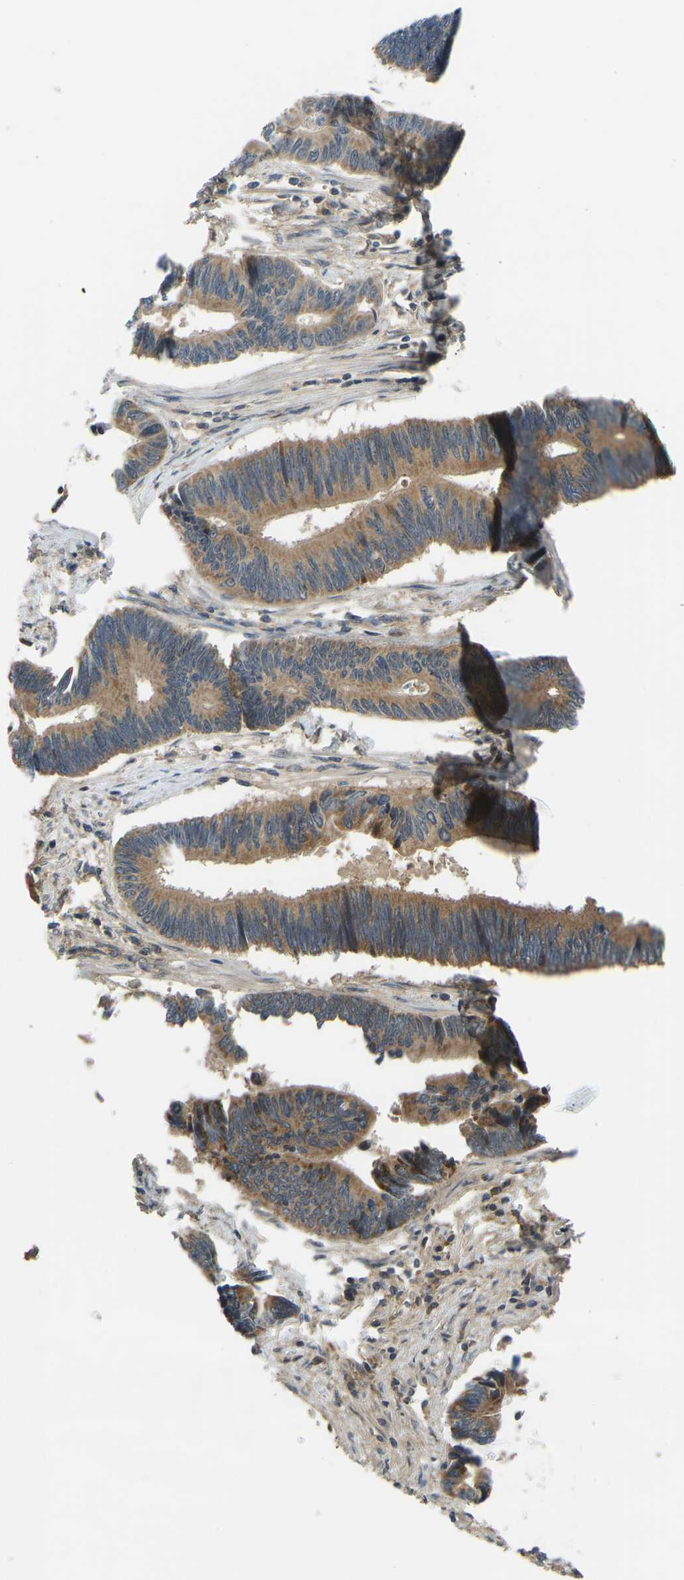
{"staining": {"intensity": "moderate", "quantity": ">75%", "location": "cytoplasmic/membranous"}, "tissue": "pancreatic cancer", "cell_type": "Tumor cells", "image_type": "cancer", "snomed": [{"axis": "morphology", "description": "Adenocarcinoma, NOS"}, {"axis": "topography", "description": "Pancreas"}], "caption": "Immunohistochemistry of pancreatic adenocarcinoma exhibits medium levels of moderate cytoplasmic/membranous staining in approximately >75% of tumor cells.", "gene": "ZNF71", "patient": {"sex": "female", "age": 70}}